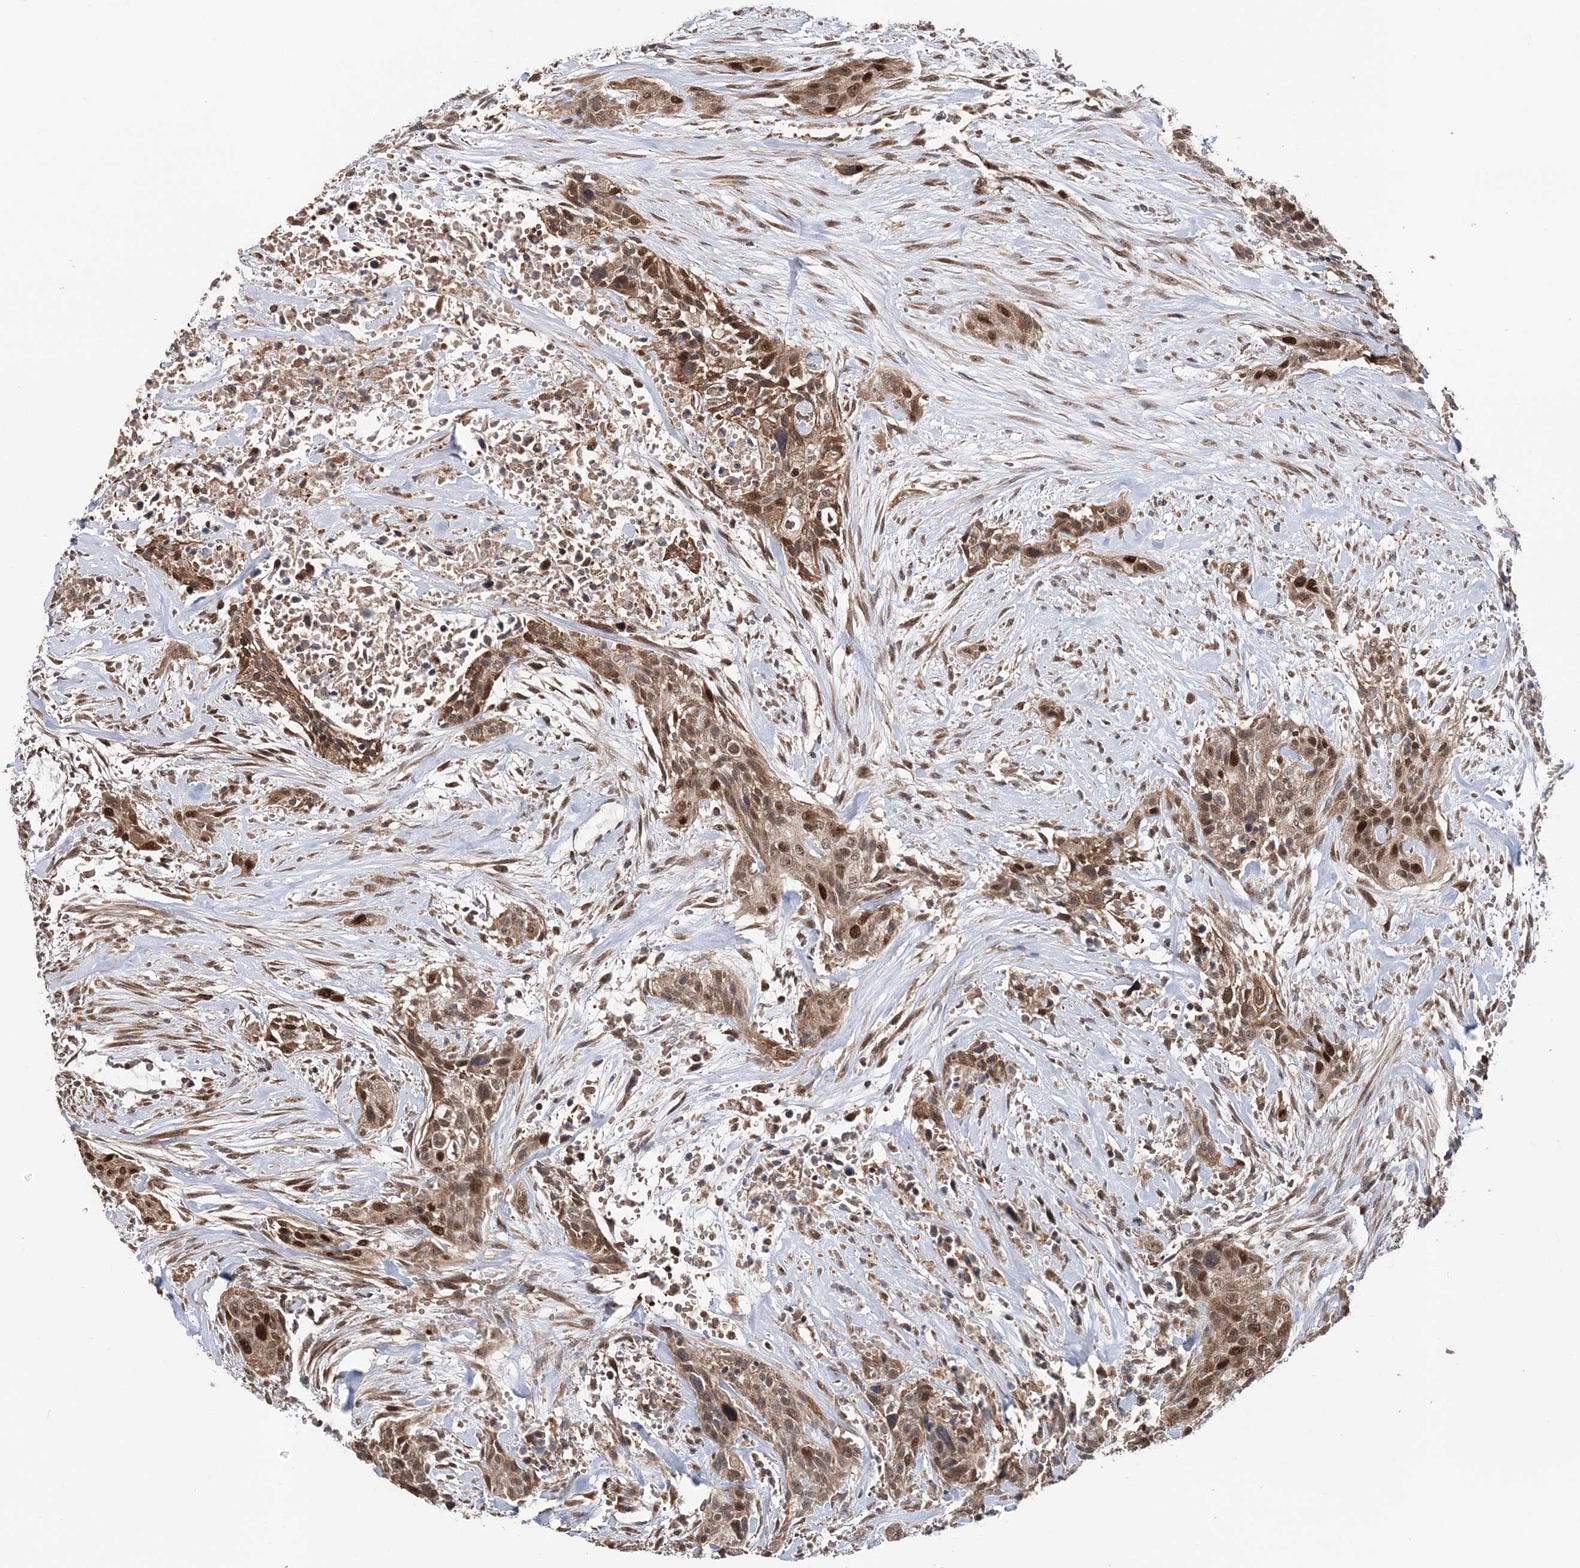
{"staining": {"intensity": "moderate", "quantity": ">75%", "location": "cytoplasmic/membranous,nuclear"}, "tissue": "urothelial cancer", "cell_type": "Tumor cells", "image_type": "cancer", "snomed": [{"axis": "morphology", "description": "Urothelial carcinoma, High grade"}, {"axis": "topography", "description": "Urinary bladder"}], "caption": "Human urothelial cancer stained with a brown dye displays moderate cytoplasmic/membranous and nuclear positive positivity in approximately >75% of tumor cells.", "gene": "KIF4A", "patient": {"sex": "male", "age": 35}}